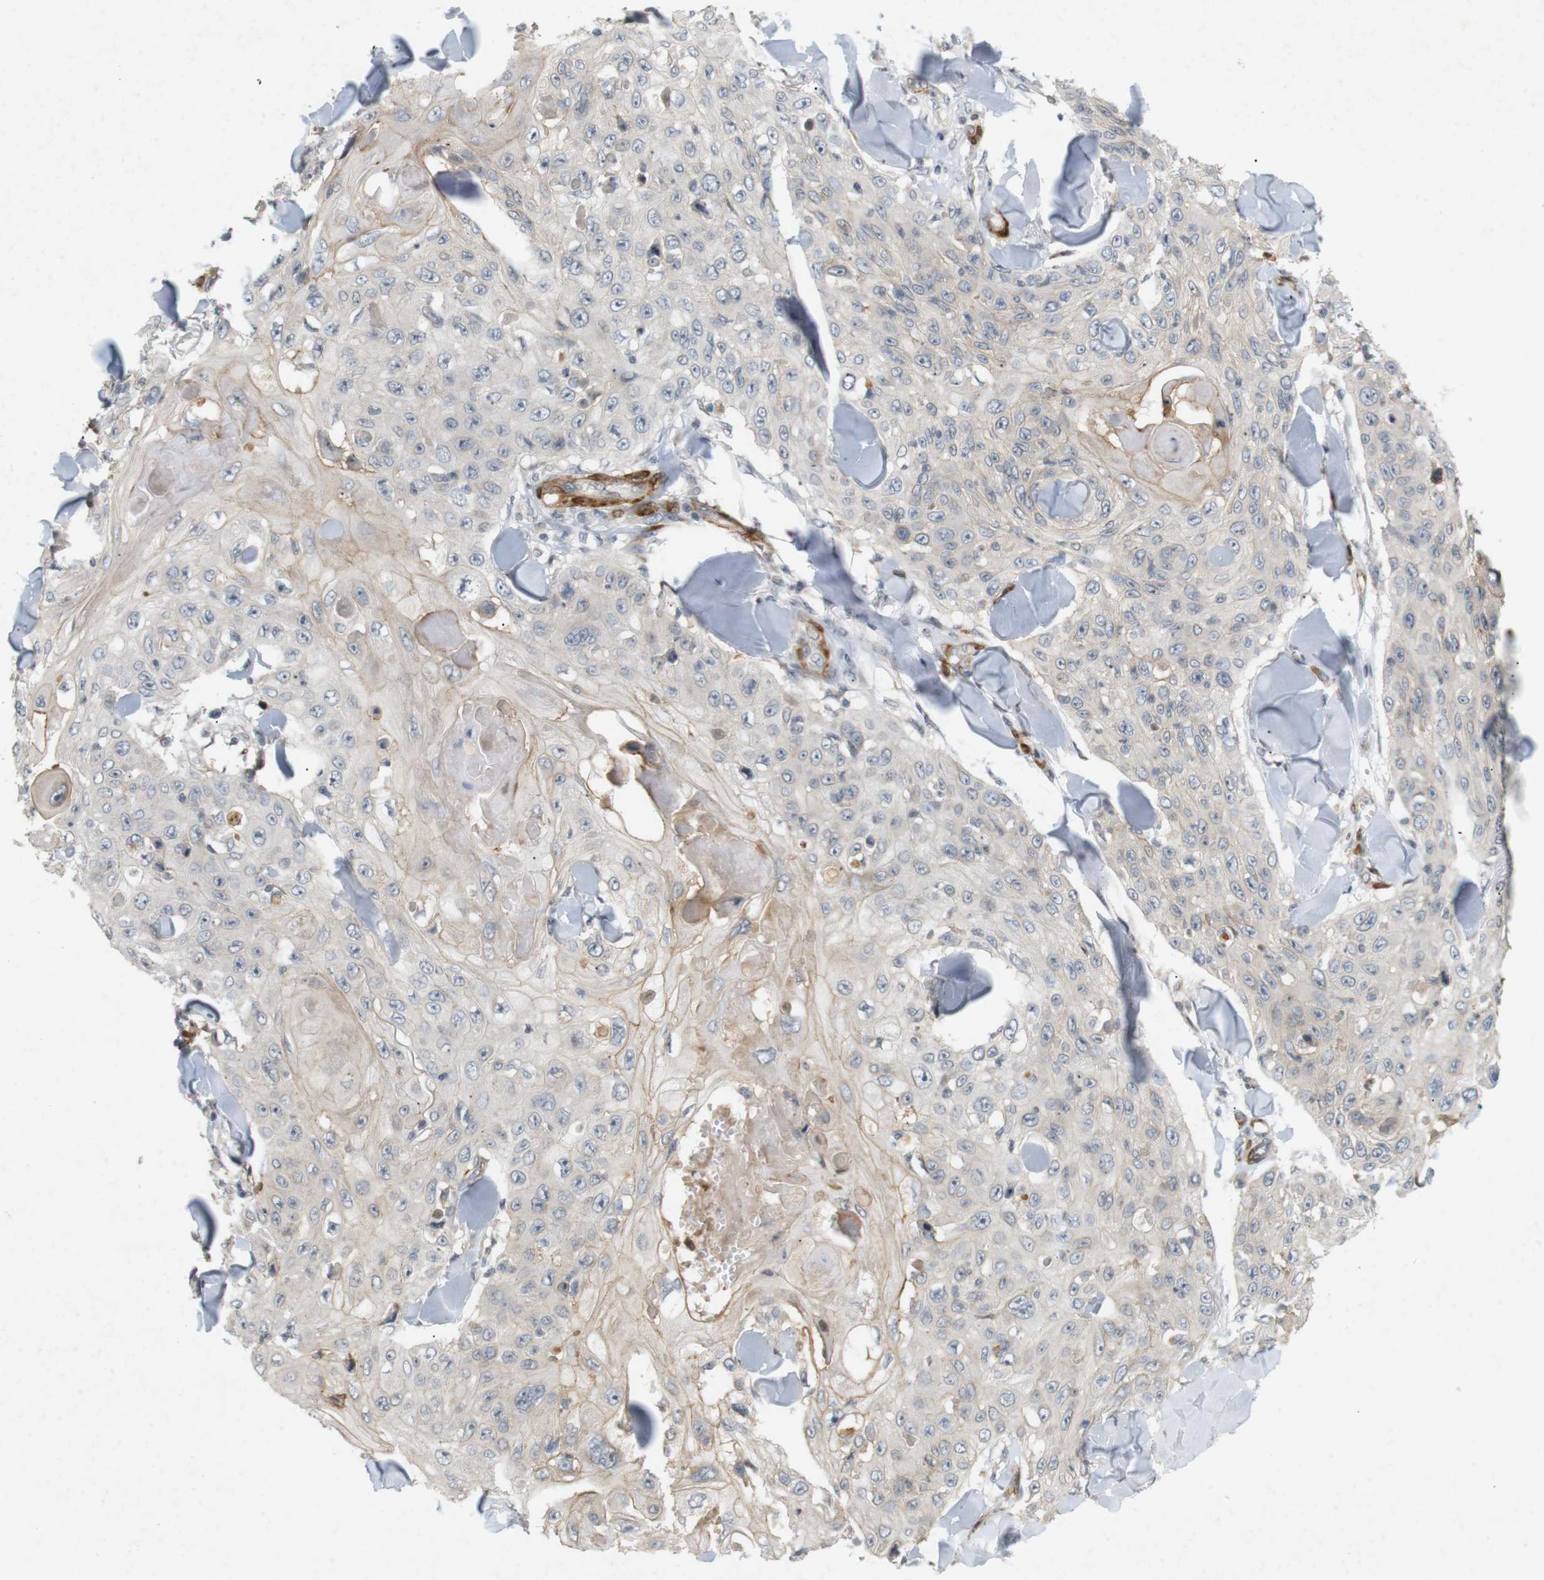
{"staining": {"intensity": "negative", "quantity": "none", "location": "none"}, "tissue": "skin cancer", "cell_type": "Tumor cells", "image_type": "cancer", "snomed": [{"axis": "morphology", "description": "Squamous cell carcinoma, NOS"}, {"axis": "topography", "description": "Skin"}], "caption": "DAB (3,3'-diaminobenzidine) immunohistochemical staining of human squamous cell carcinoma (skin) shows no significant staining in tumor cells. (DAB immunohistochemistry with hematoxylin counter stain).", "gene": "PPP1R14A", "patient": {"sex": "male", "age": 86}}